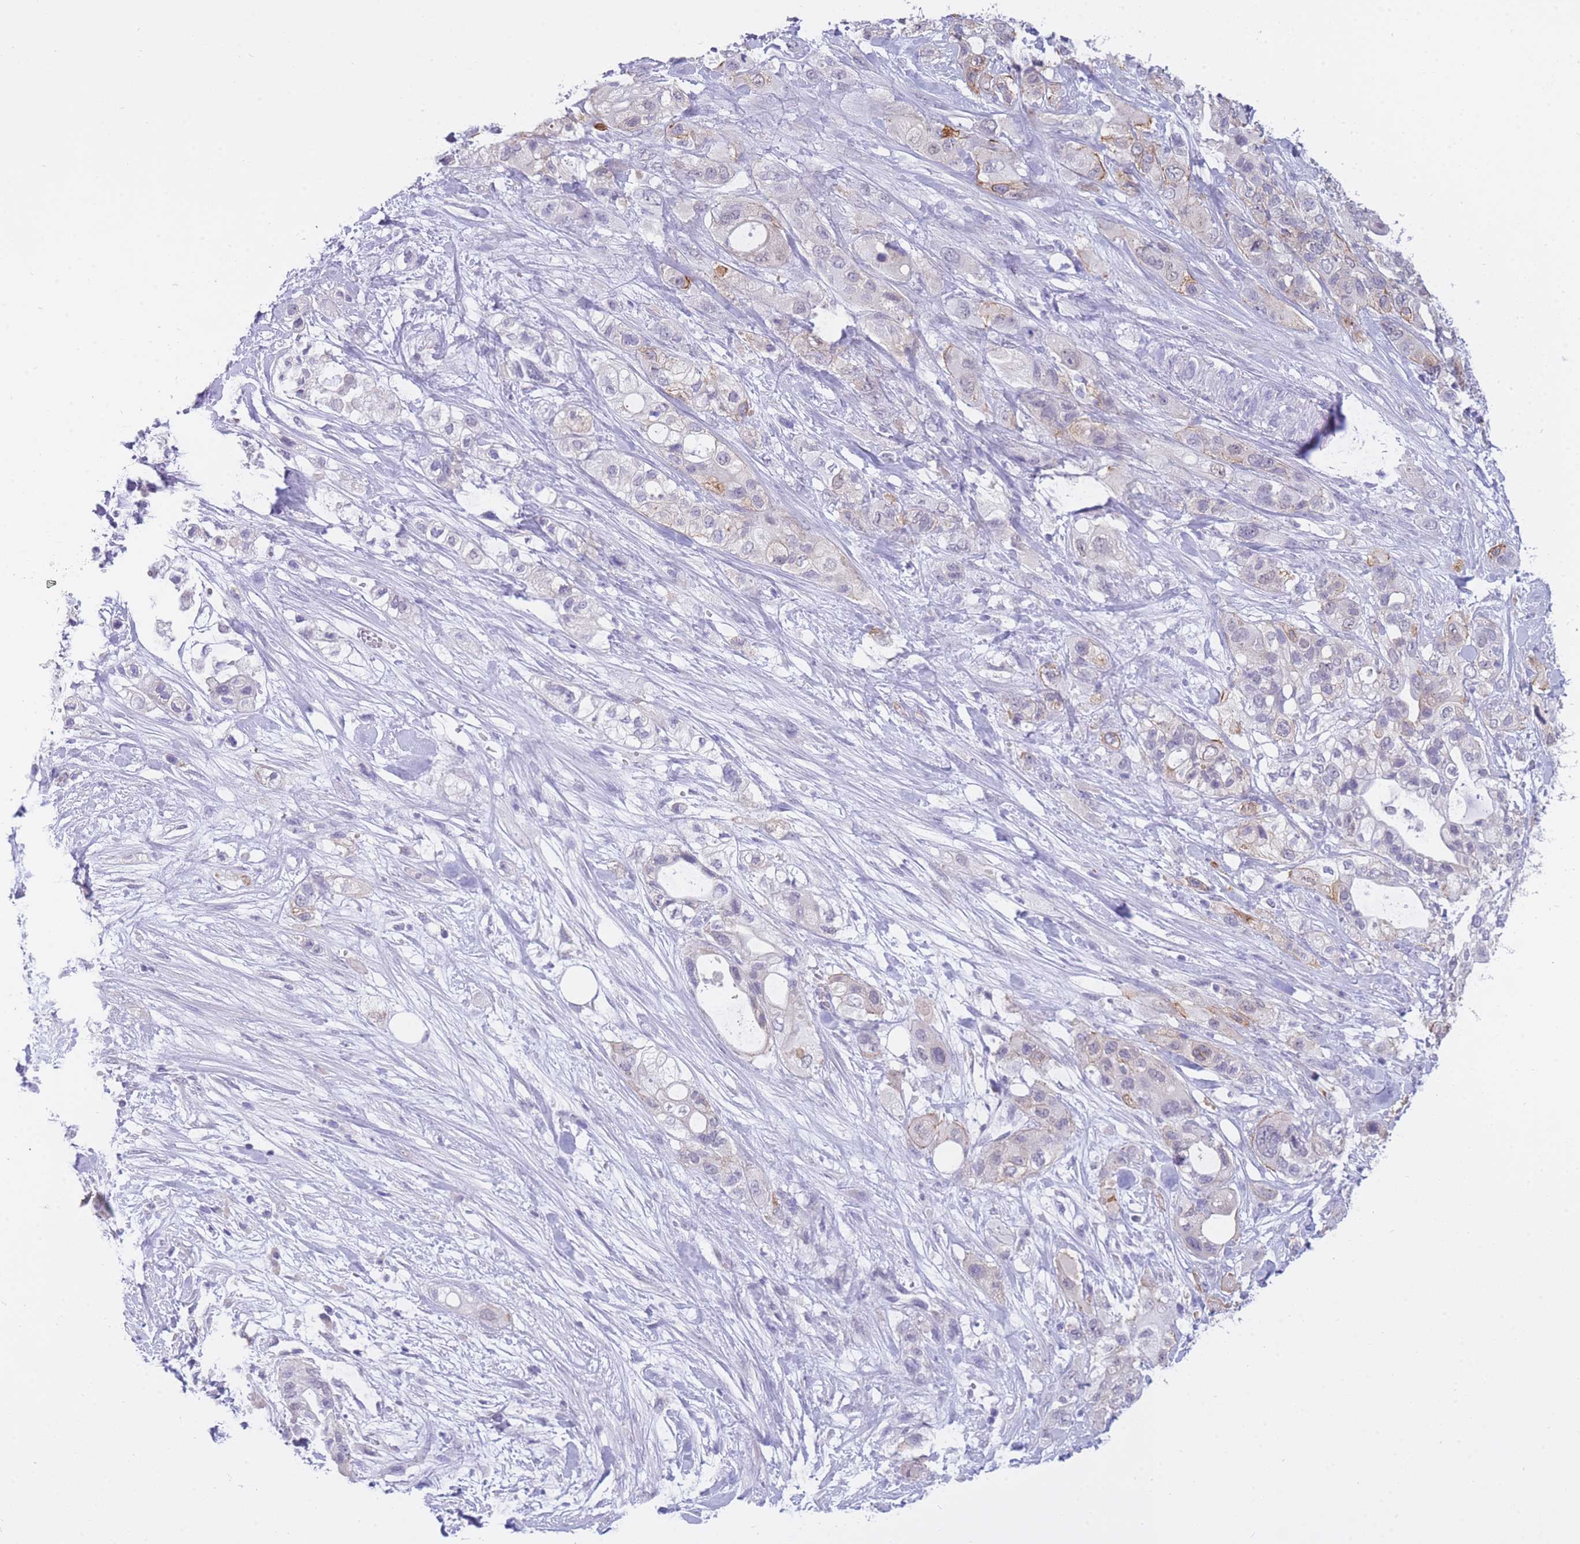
{"staining": {"intensity": "moderate", "quantity": "<25%", "location": "cytoplasmic/membranous"}, "tissue": "pancreatic cancer", "cell_type": "Tumor cells", "image_type": "cancer", "snomed": [{"axis": "morphology", "description": "Adenocarcinoma, NOS"}, {"axis": "topography", "description": "Pancreas"}], "caption": "Moderate cytoplasmic/membranous positivity for a protein is present in approximately <25% of tumor cells of pancreatic cancer (adenocarcinoma) using immunohistochemistry.", "gene": "FRAT2", "patient": {"sex": "male", "age": 44}}